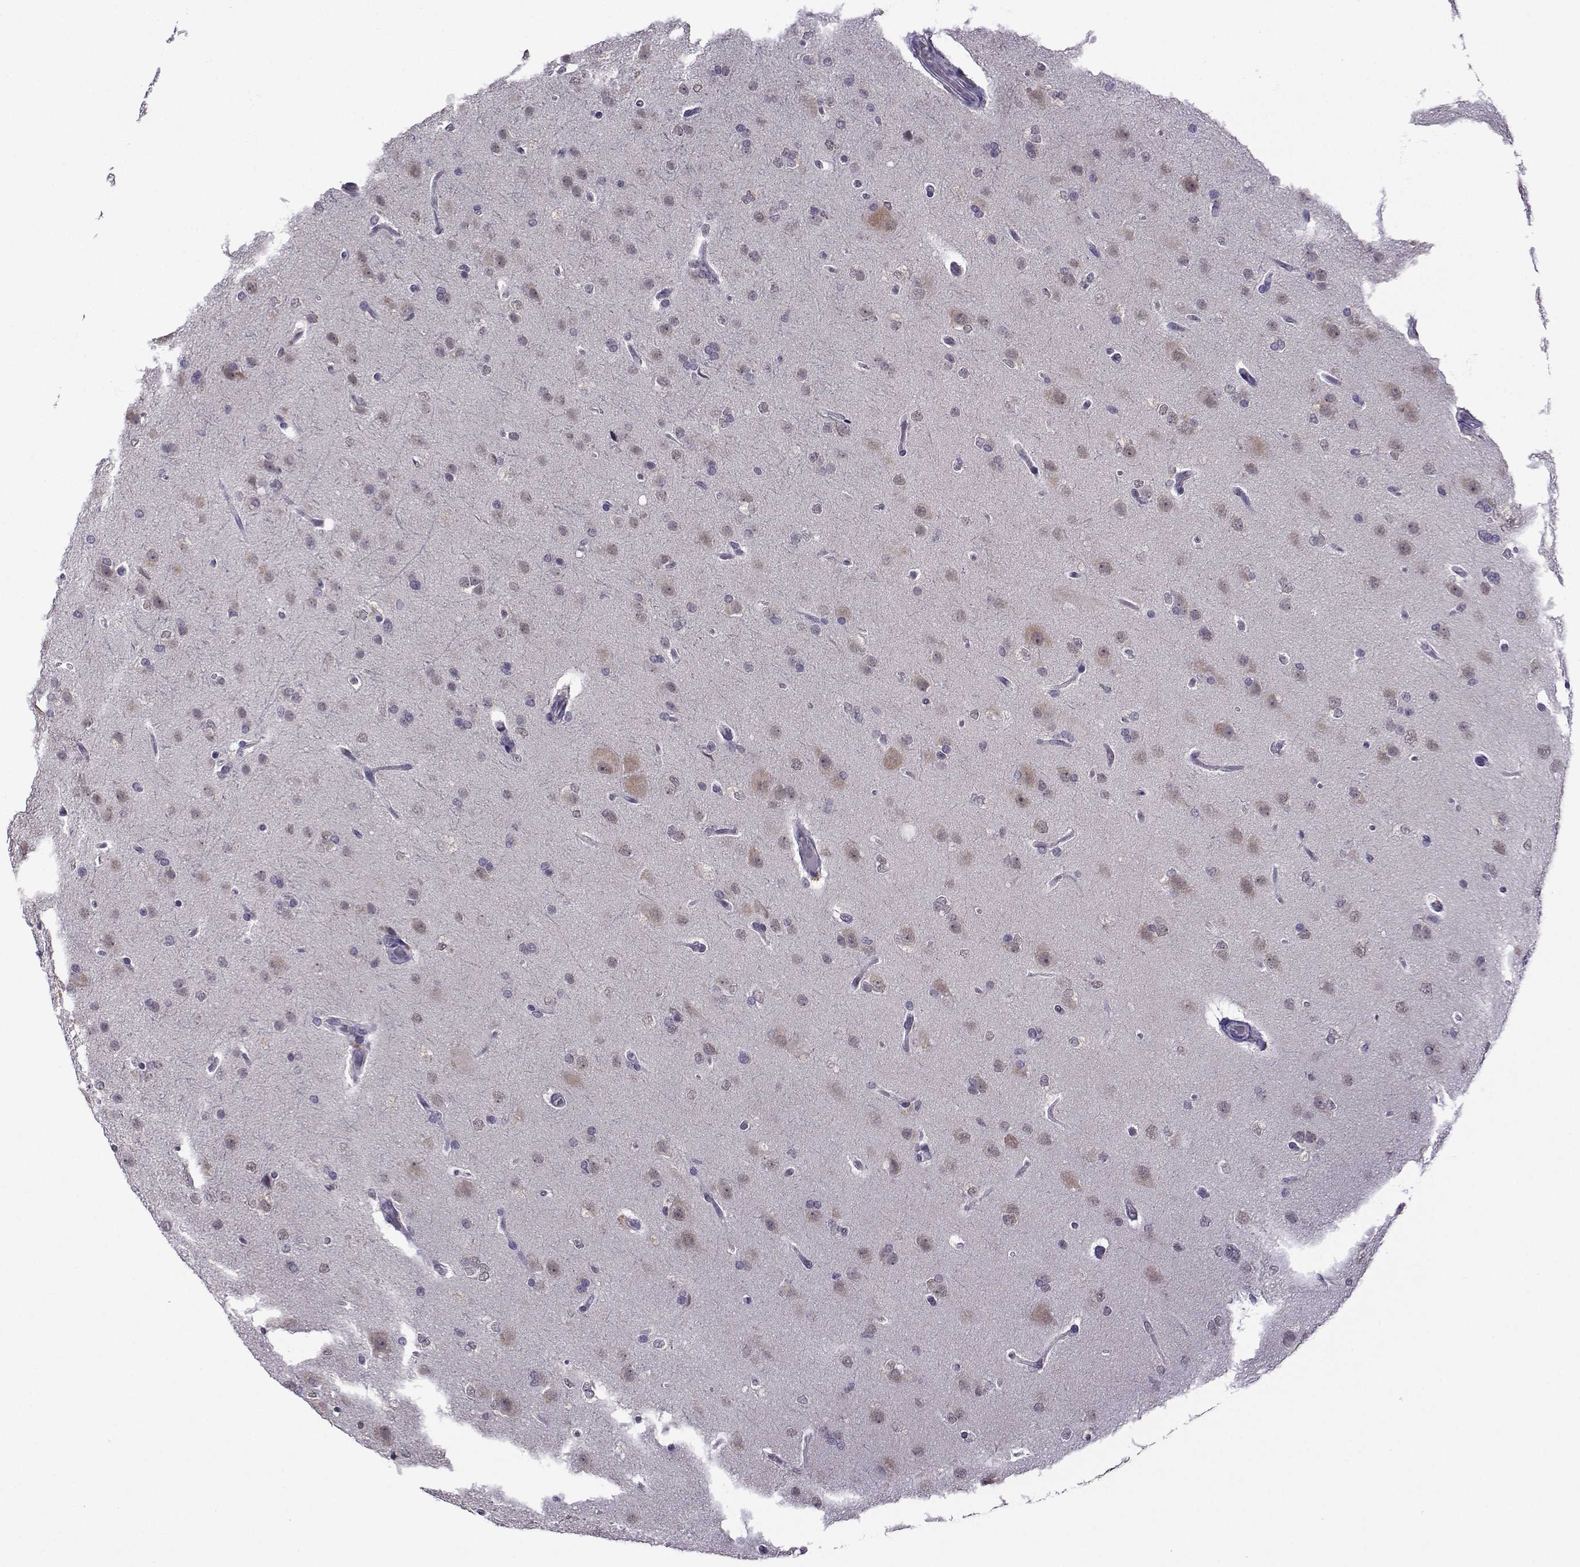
{"staining": {"intensity": "negative", "quantity": "none", "location": "none"}, "tissue": "glioma", "cell_type": "Tumor cells", "image_type": "cancer", "snomed": [{"axis": "morphology", "description": "Glioma, malignant, High grade"}, {"axis": "topography", "description": "Brain"}], "caption": "Malignant glioma (high-grade) was stained to show a protein in brown. There is no significant staining in tumor cells.", "gene": "DDX20", "patient": {"sex": "male", "age": 68}}